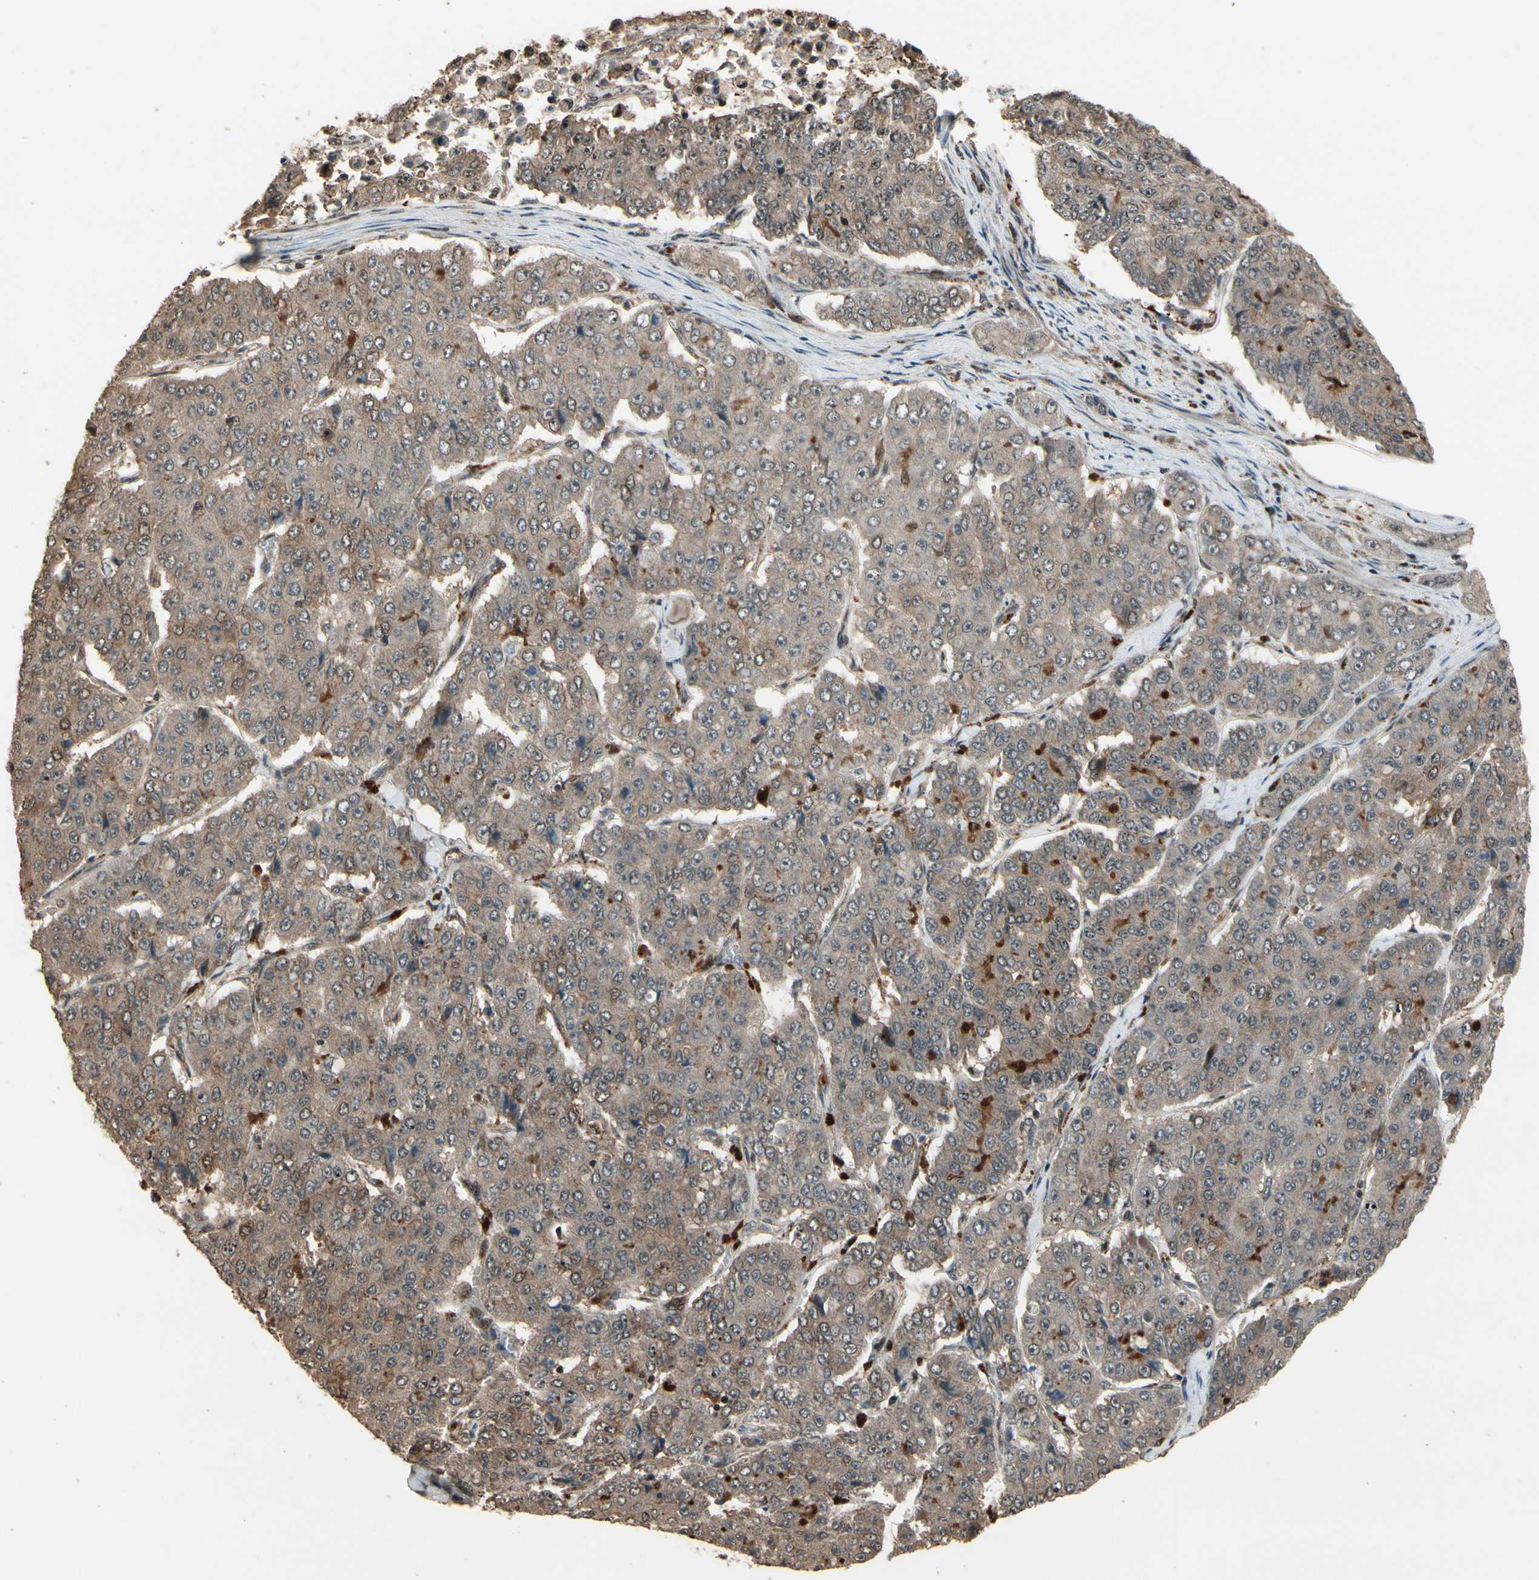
{"staining": {"intensity": "weak", "quantity": "25%-75%", "location": "cytoplasmic/membranous"}, "tissue": "pancreatic cancer", "cell_type": "Tumor cells", "image_type": "cancer", "snomed": [{"axis": "morphology", "description": "Adenocarcinoma, NOS"}, {"axis": "topography", "description": "Pancreas"}], "caption": "Pancreatic cancer tissue exhibits weak cytoplasmic/membranous positivity in approximately 25%-75% of tumor cells, visualized by immunohistochemistry. (IHC, brightfield microscopy, high magnification).", "gene": "CSF1R", "patient": {"sex": "male", "age": 50}}